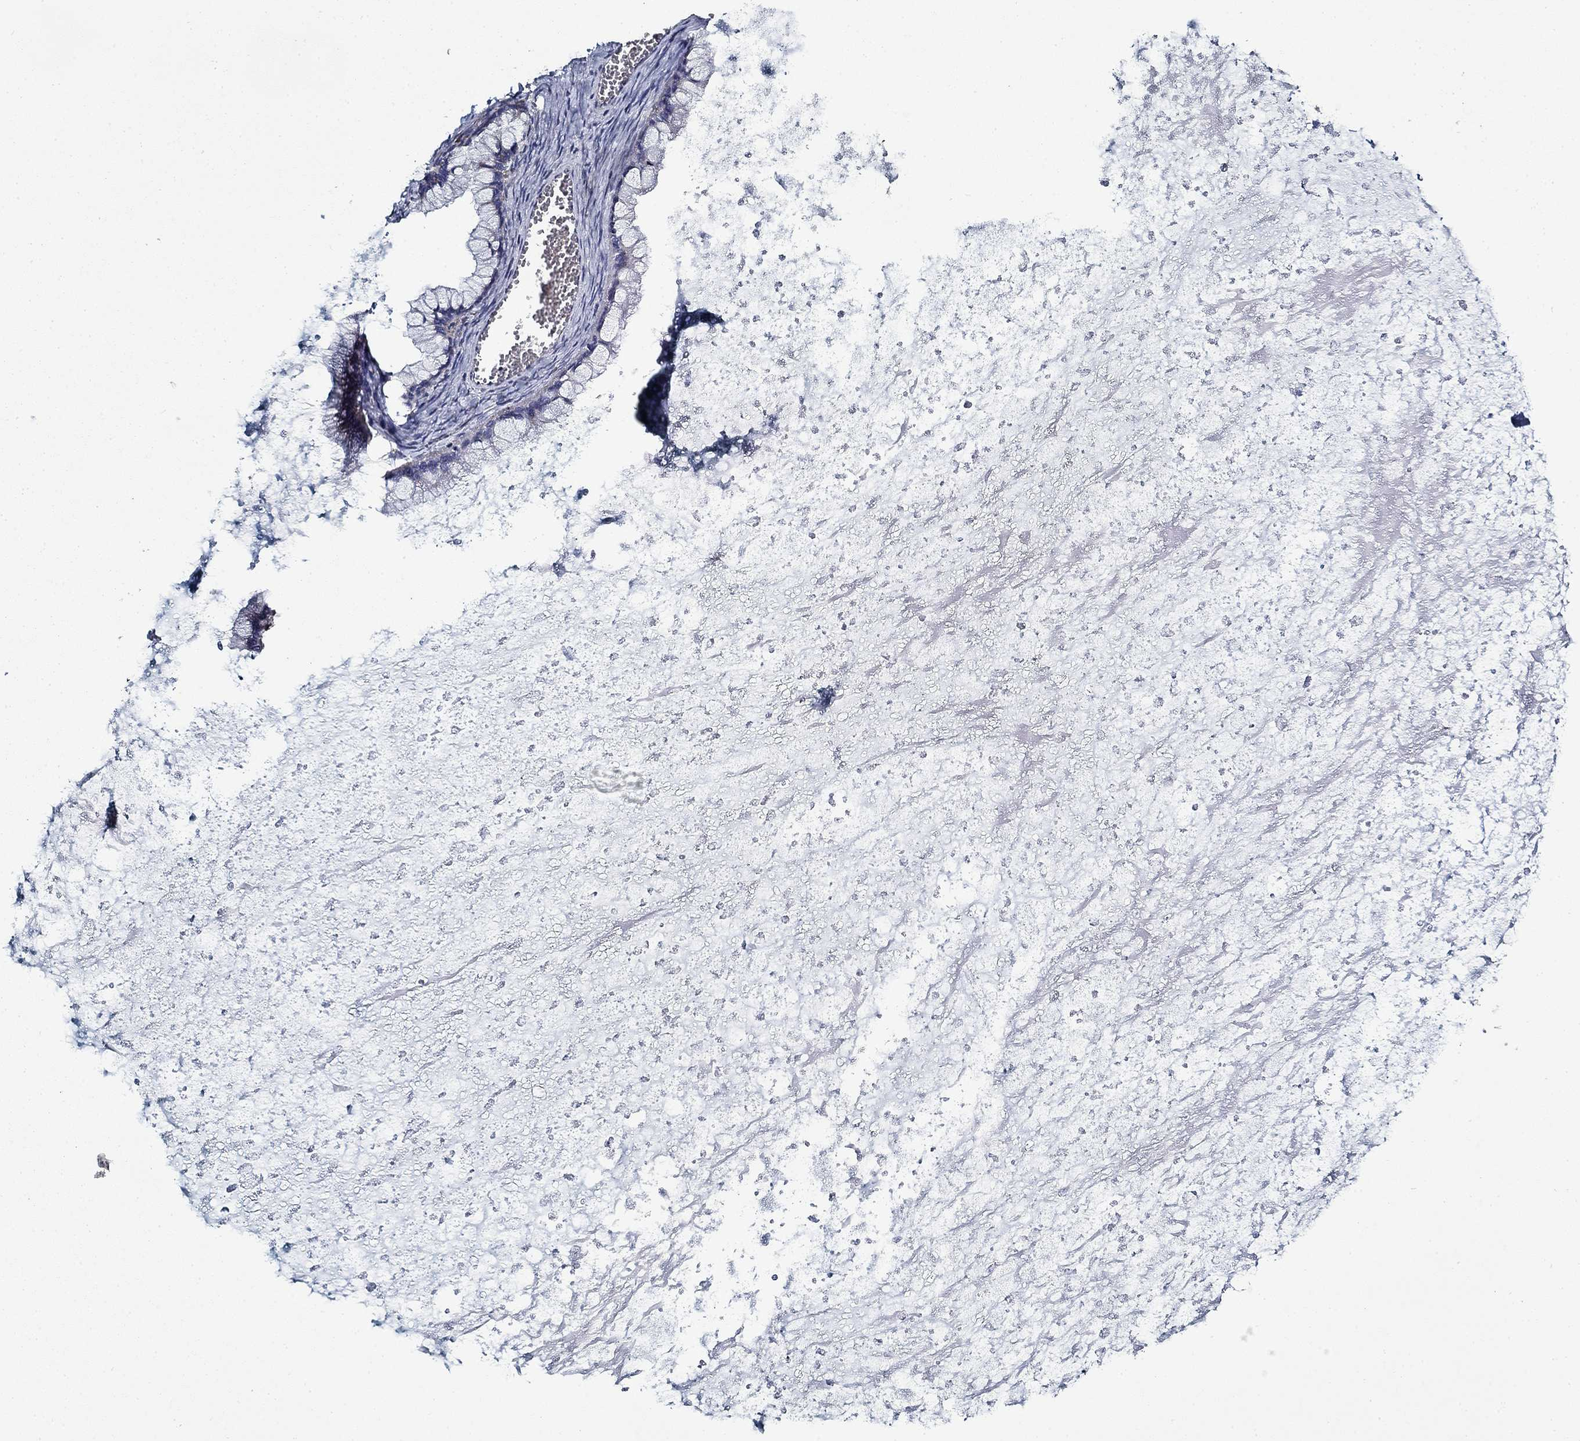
{"staining": {"intensity": "negative", "quantity": "none", "location": "none"}, "tissue": "ovarian cancer", "cell_type": "Tumor cells", "image_type": "cancer", "snomed": [{"axis": "morphology", "description": "Cystadenocarcinoma, mucinous, NOS"}, {"axis": "topography", "description": "Ovary"}], "caption": "Tumor cells show no significant staining in ovarian cancer (mucinous cystadenocarcinoma). (Brightfield microscopy of DAB immunohistochemistry (IHC) at high magnification).", "gene": "FXR1", "patient": {"sex": "female", "age": 67}}